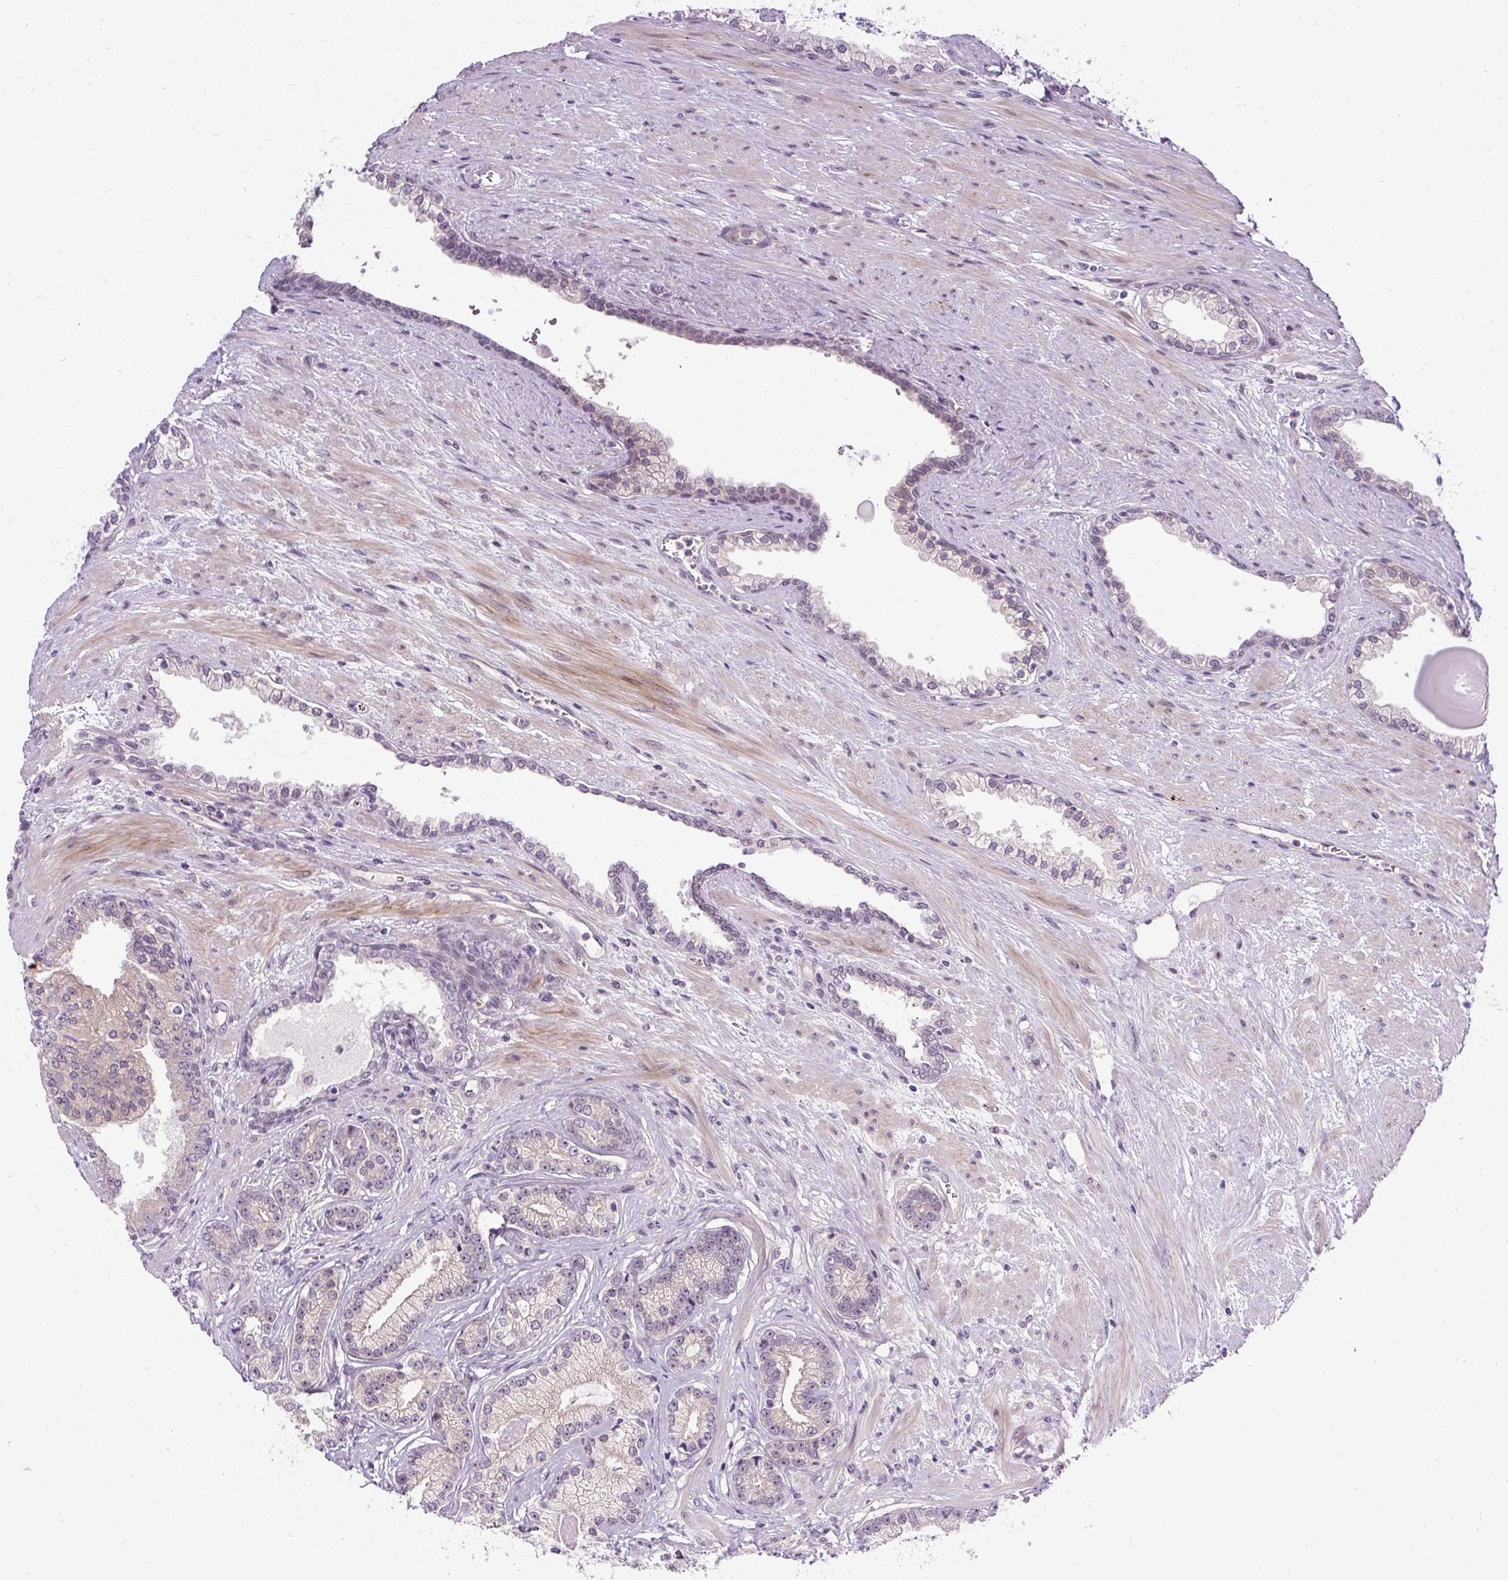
{"staining": {"intensity": "negative", "quantity": "none", "location": "none"}, "tissue": "prostate cancer", "cell_type": "Tumor cells", "image_type": "cancer", "snomed": [{"axis": "morphology", "description": "Adenocarcinoma, Low grade"}, {"axis": "topography", "description": "Prostate"}], "caption": "Immunohistochemistry (IHC) of prostate low-grade adenocarcinoma demonstrates no expression in tumor cells. (Brightfield microscopy of DAB immunohistochemistry (IHC) at high magnification).", "gene": "FAM117B", "patient": {"sex": "male", "age": 61}}